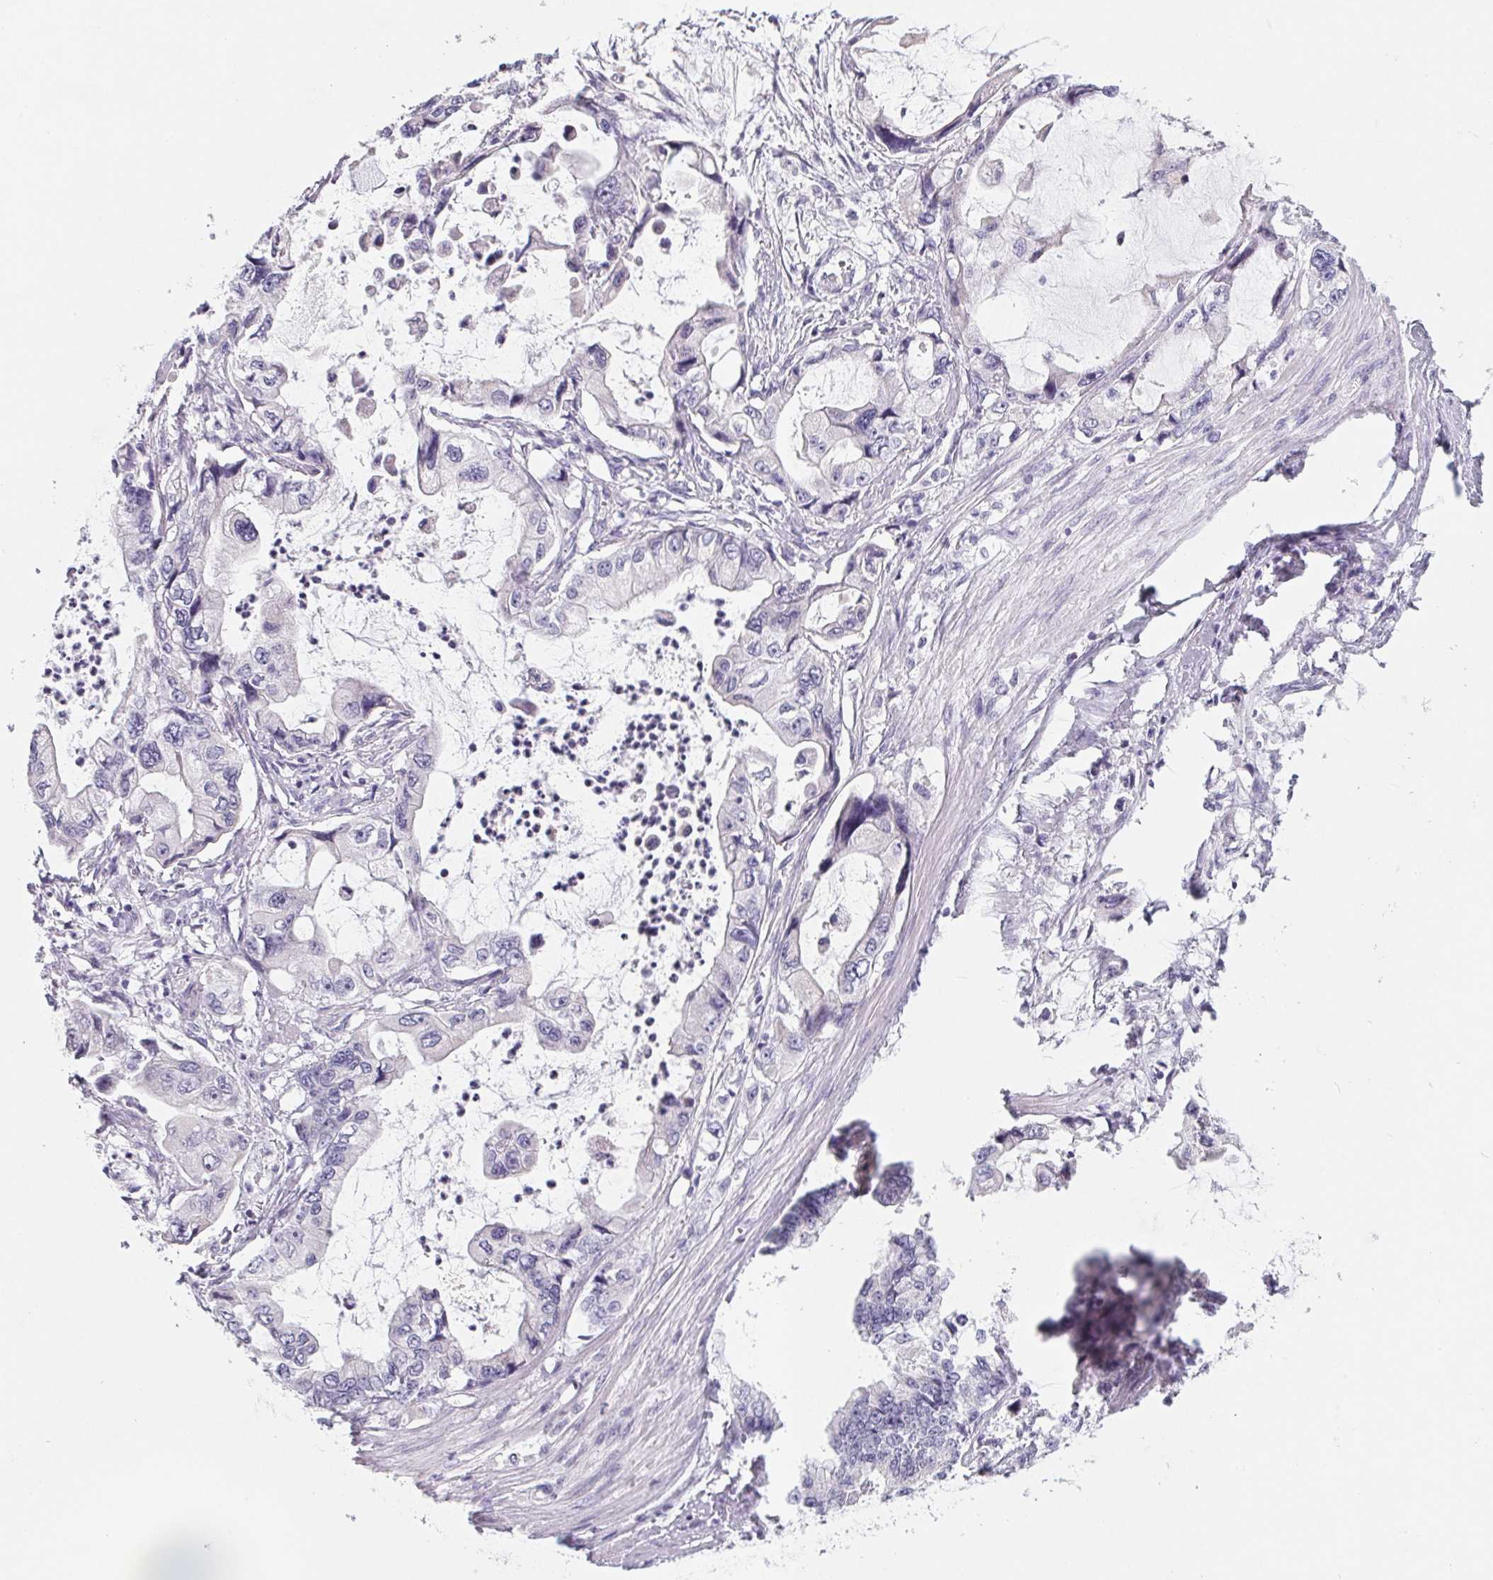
{"staining": {"intensity": "negative", "quantity": "none", "location": "none"}, "tissue": "stomach cancer", "cell_type": "Tumor cells", "image_type": "cancer", "snomed": [{"axis": "morphology", "description": "Adenocarcinoma, NOS"}, {"axis": "topography", "description": "Pancreas"}, {"axis": "topography", "description": "Stomach, upper"}, {"axis": "topography", "description": "Stomach"}], "caption": "Protein analysis of adenocarcinoma (stomach) reveals no significant staining in tumor cells.", "gene": "FDX1", "patient": {"sex": "male", "age": 77}}